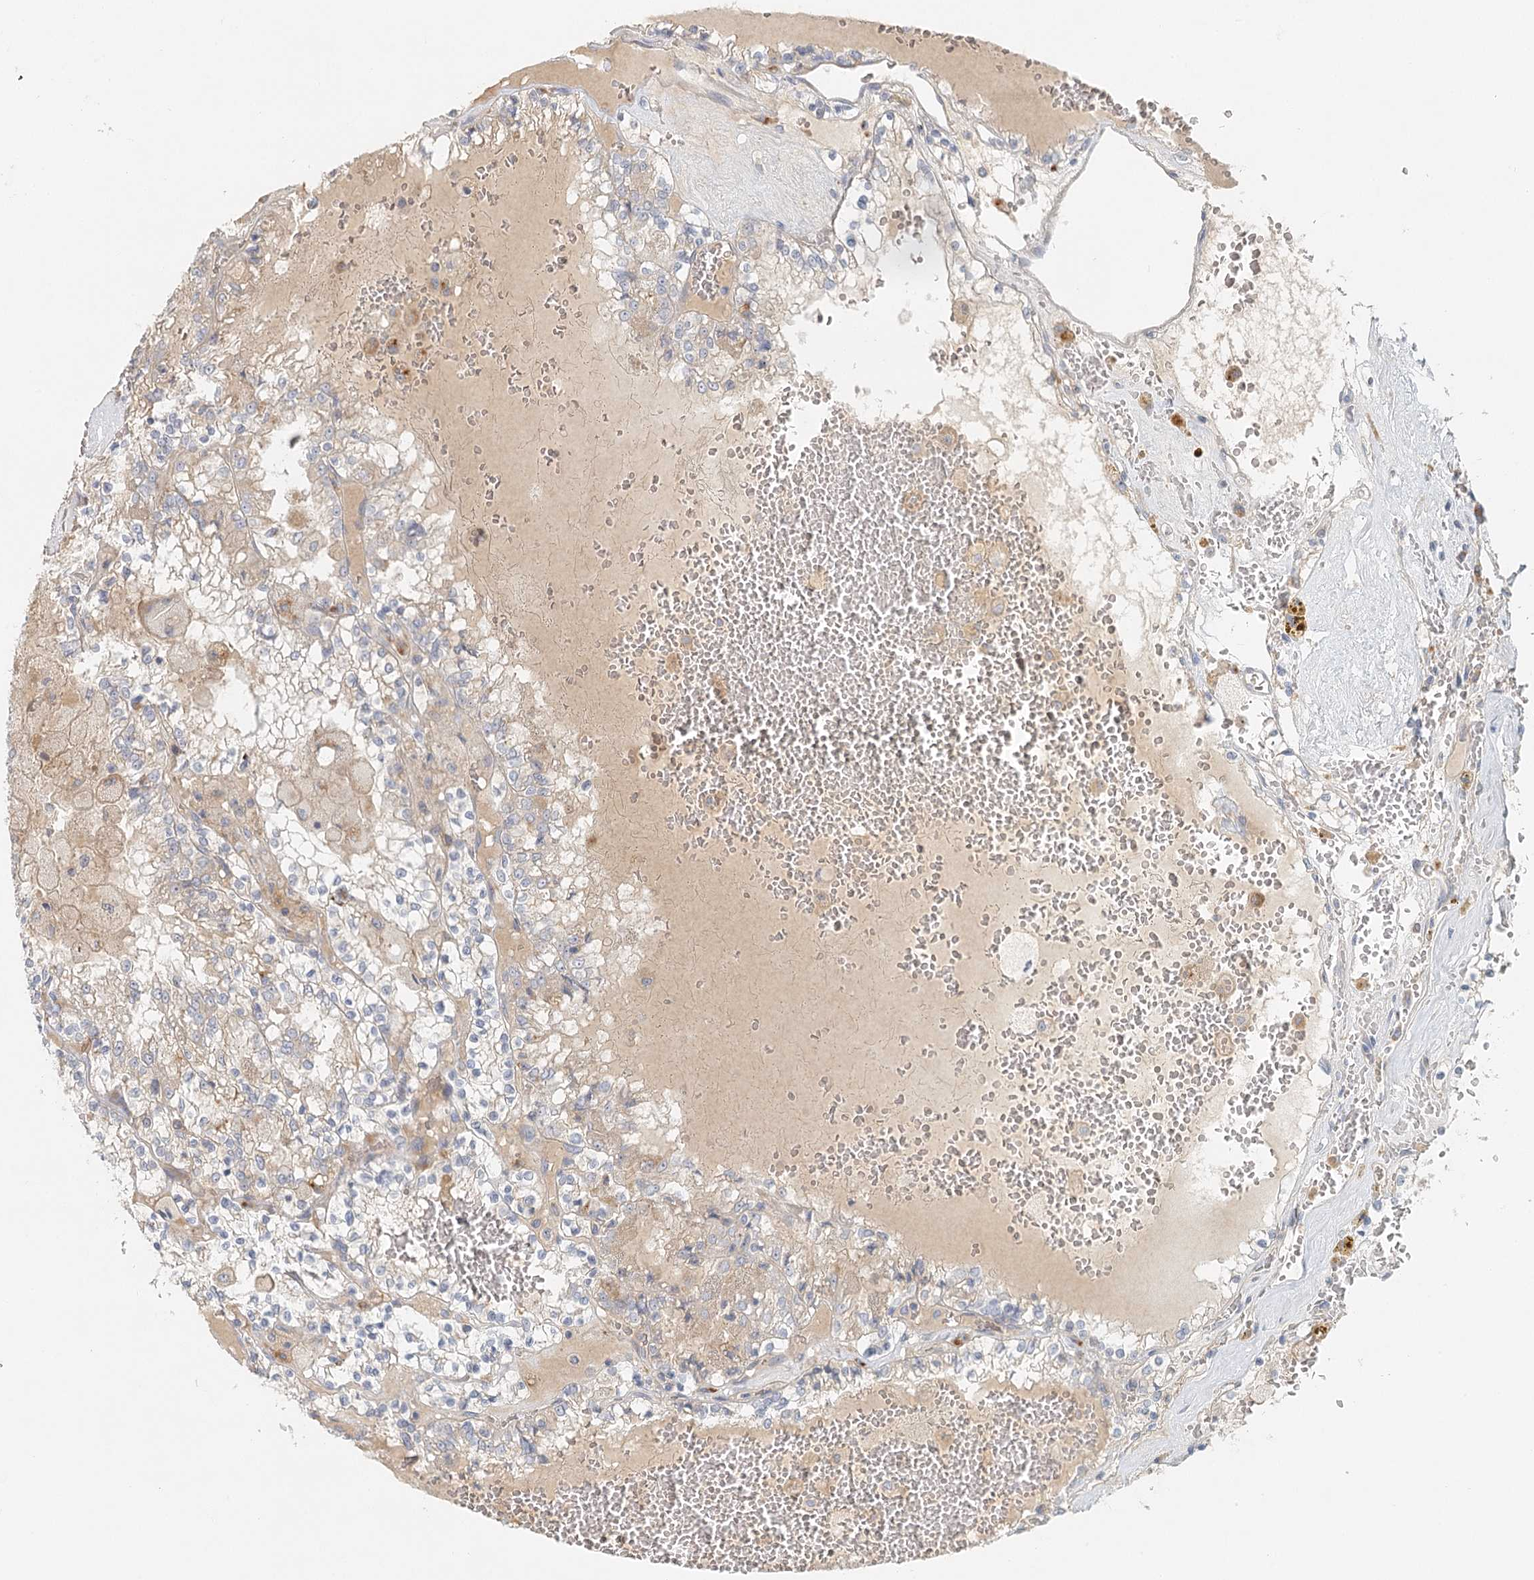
{"staining": {"intensity": "negative", "quantity": "none", "location": "none"}, "tissue": "renal cancer", "cell_type": "Tumor cells", "image_type": "cancer", "snomed": [{"axis": "morphology", "description": "Adenocarcinoma, NOS"}, {"axis": "topography", "description": "Kidney"}], "caption": "Tumor cells are negative for protein expression in human renal cancer.", "gene": "VSIG1", "patient": {"sex": "female", "age": 56}}